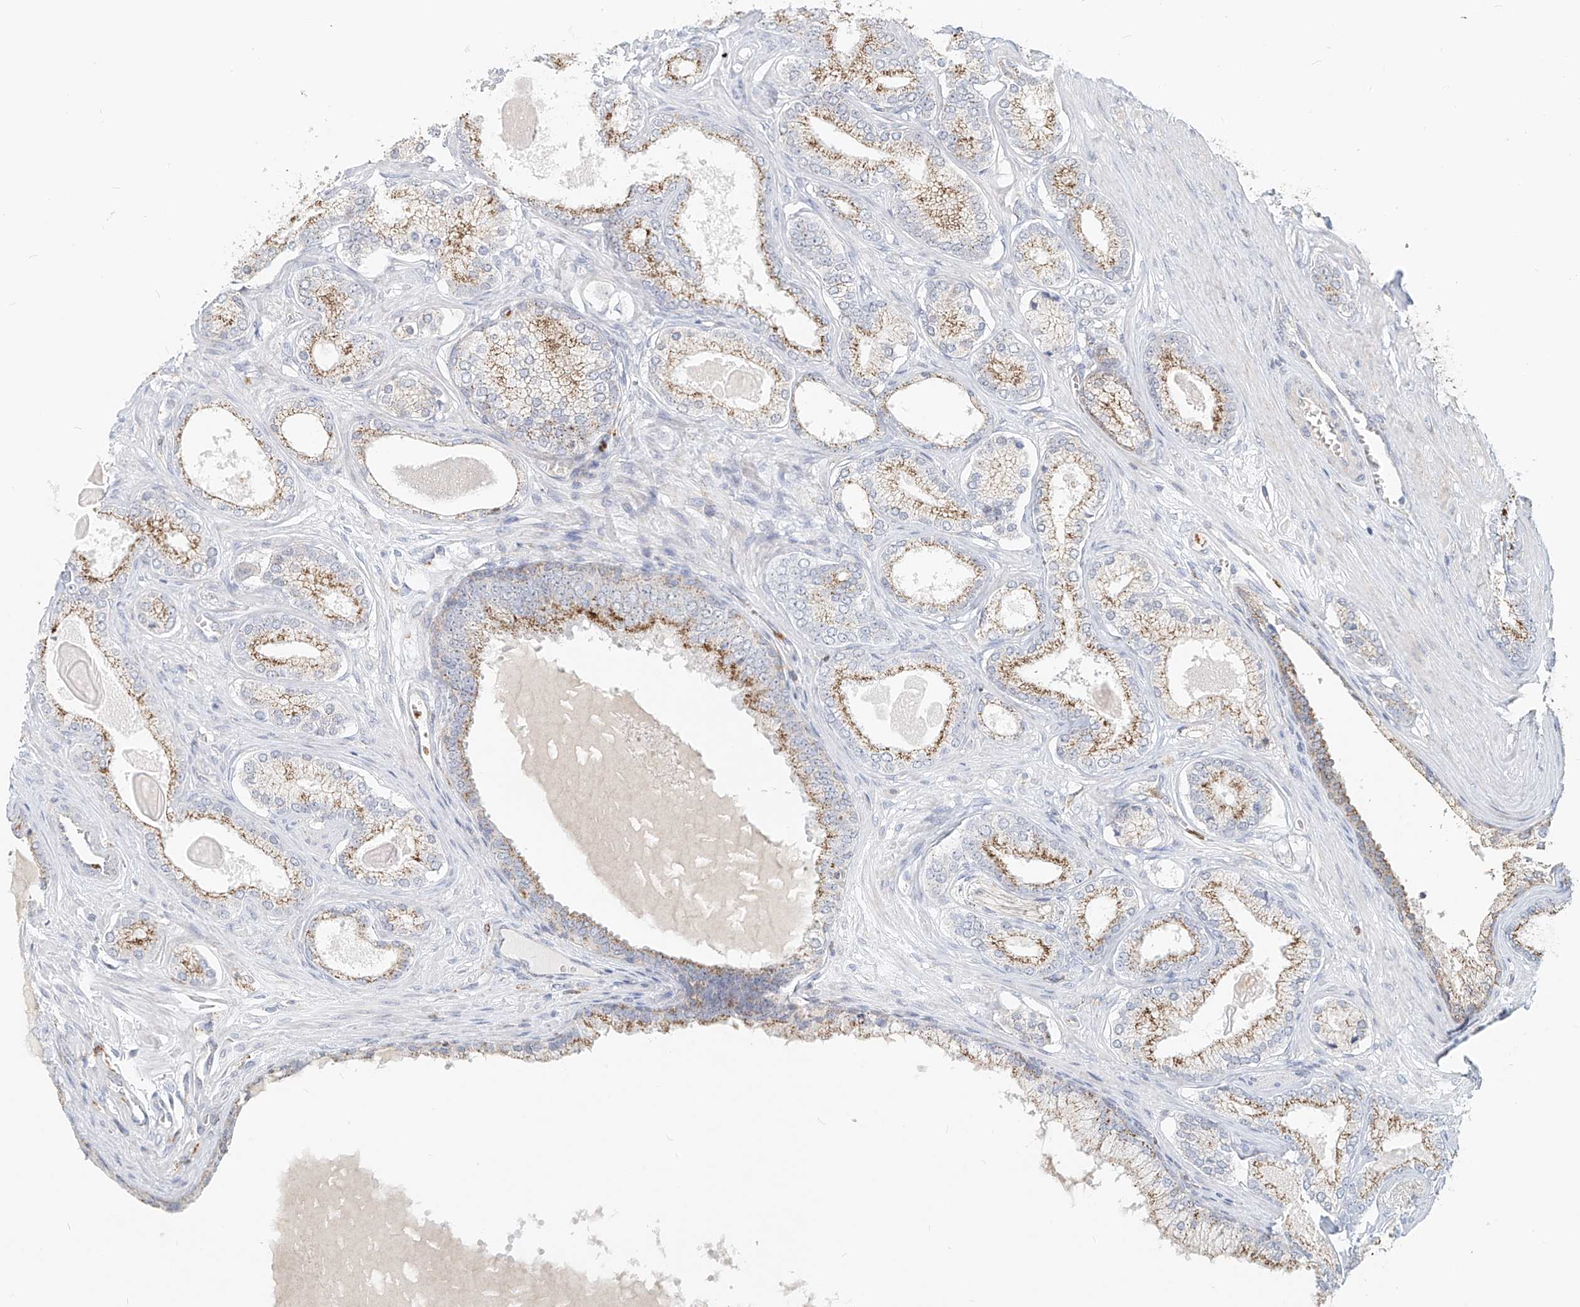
{"staining": {"intensity": "moderate", "quantity": ">75%", "location": "cytoplasmic/membranous"}, "tissue": "prostate cancer", "cell_type": "Tumor cells", "image_type": "cancer", "snomed": [{"axis": "morphology", "description": "Adenocarcinoma, Low grade"}, {"axis": "topography", "description": "Prostate"}], "caption": "Prostate cancer (low-grade adenocarcinoma) stained with a protein marker exhibits moderate staining in tumor cells.", "gene": "PTPRA", "patient": {"sex": "male", "age": 70}}